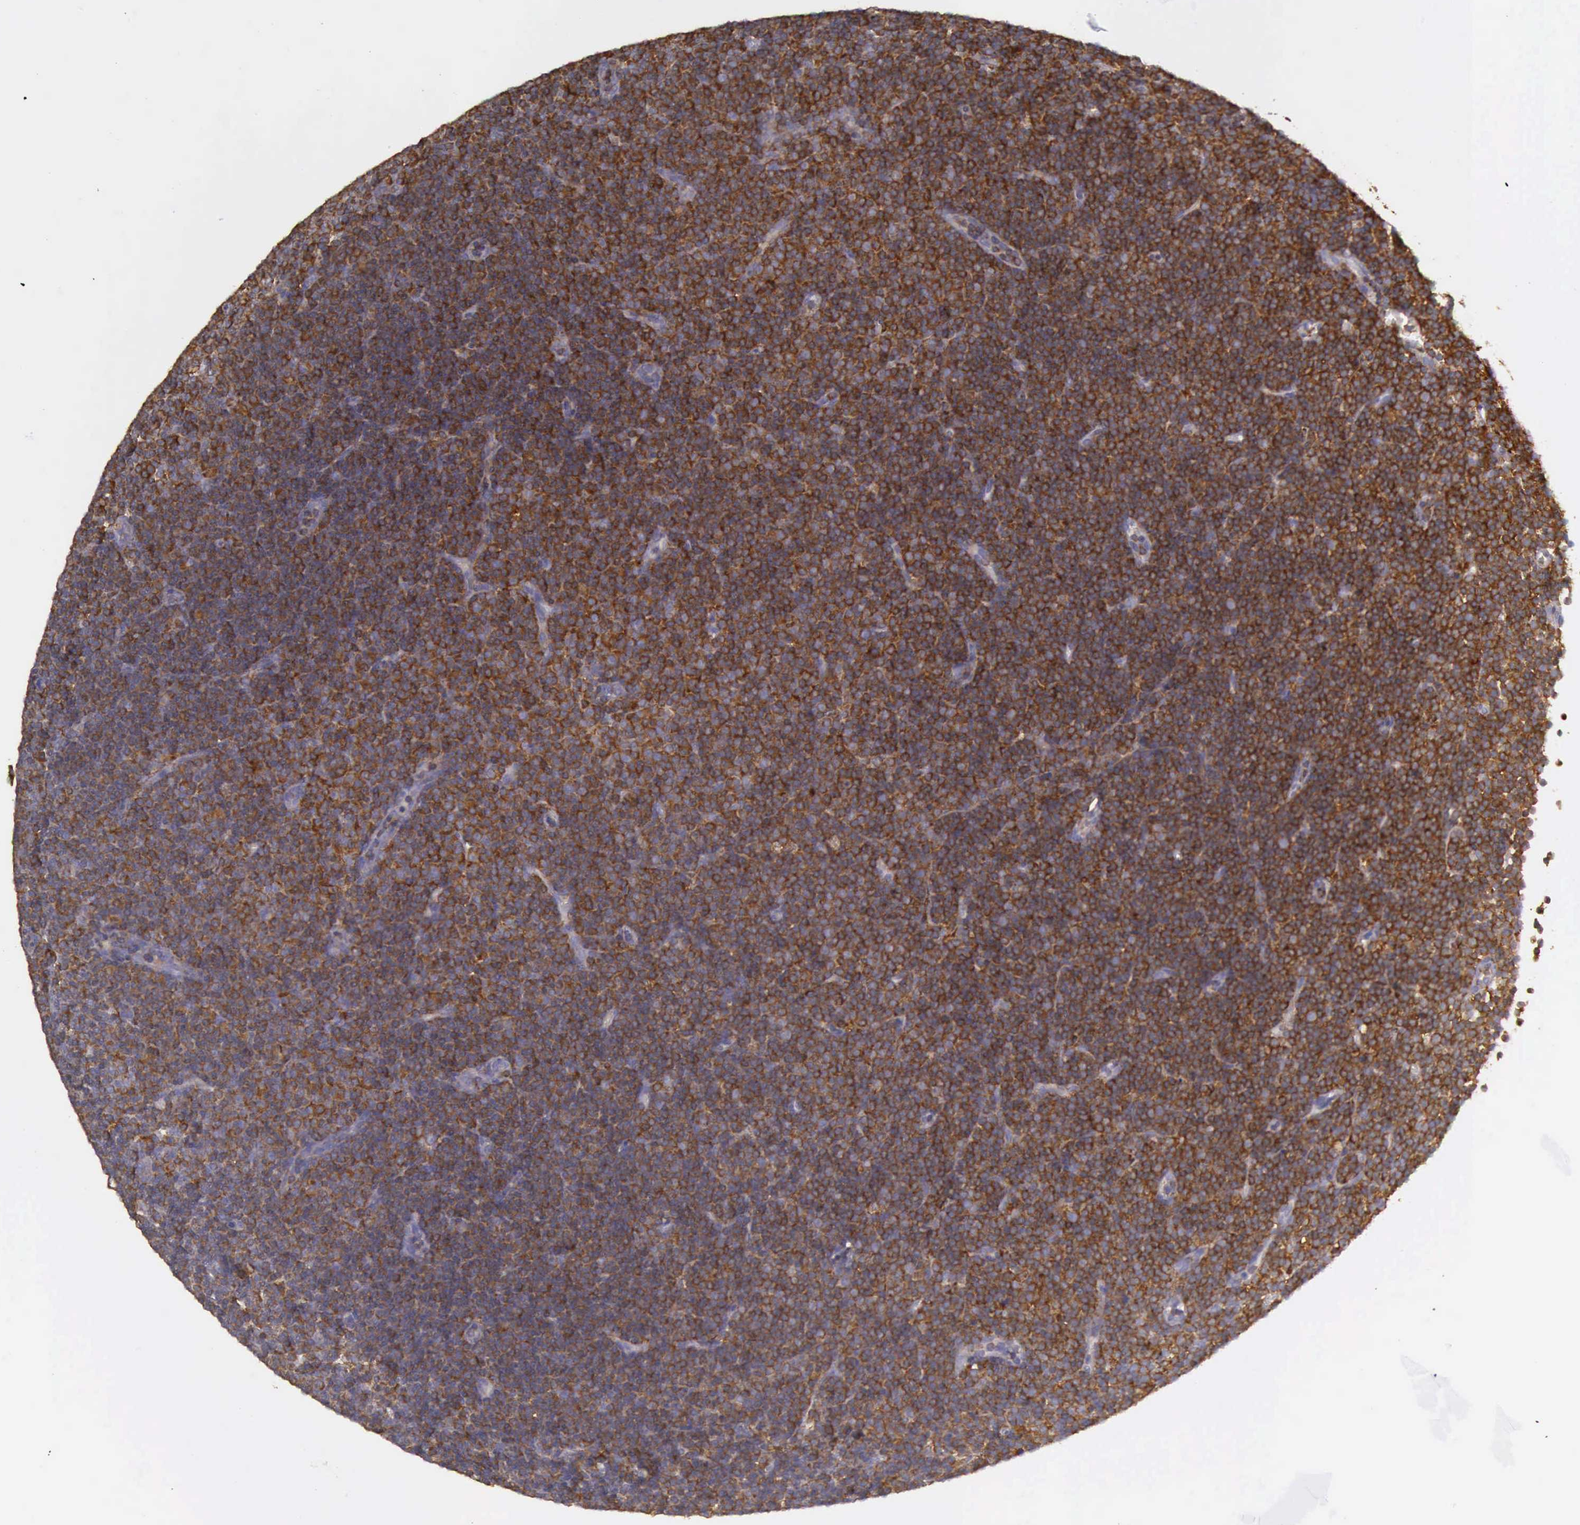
{"staining": {"intensity": "strong", "quantity": ">75%", "location": "cytoplasmic/membranous"}, "tissue": "lymphoma", "cell_type": "Tumor cells", "image_type": "cancer", "snomed": [{"axis": "morphology", "description": "Malignant lymphoma, non-Hodgkin's type, Low grade"}, {"axis": "topography", "description": "Lymph node"}], "caption": "Low-grade malignant lymphoma, non-Hodgkin's type tissue displays strong cytoplasmic/membranous expression in approximately >75% of tumor cells The staining was performed using DAB, with brown indicating positive protein expression. Nuclei are stained blue with hematoxylin.", "gene": "ARHGAP4", "patient": {"sex": "male", "age": 57}}